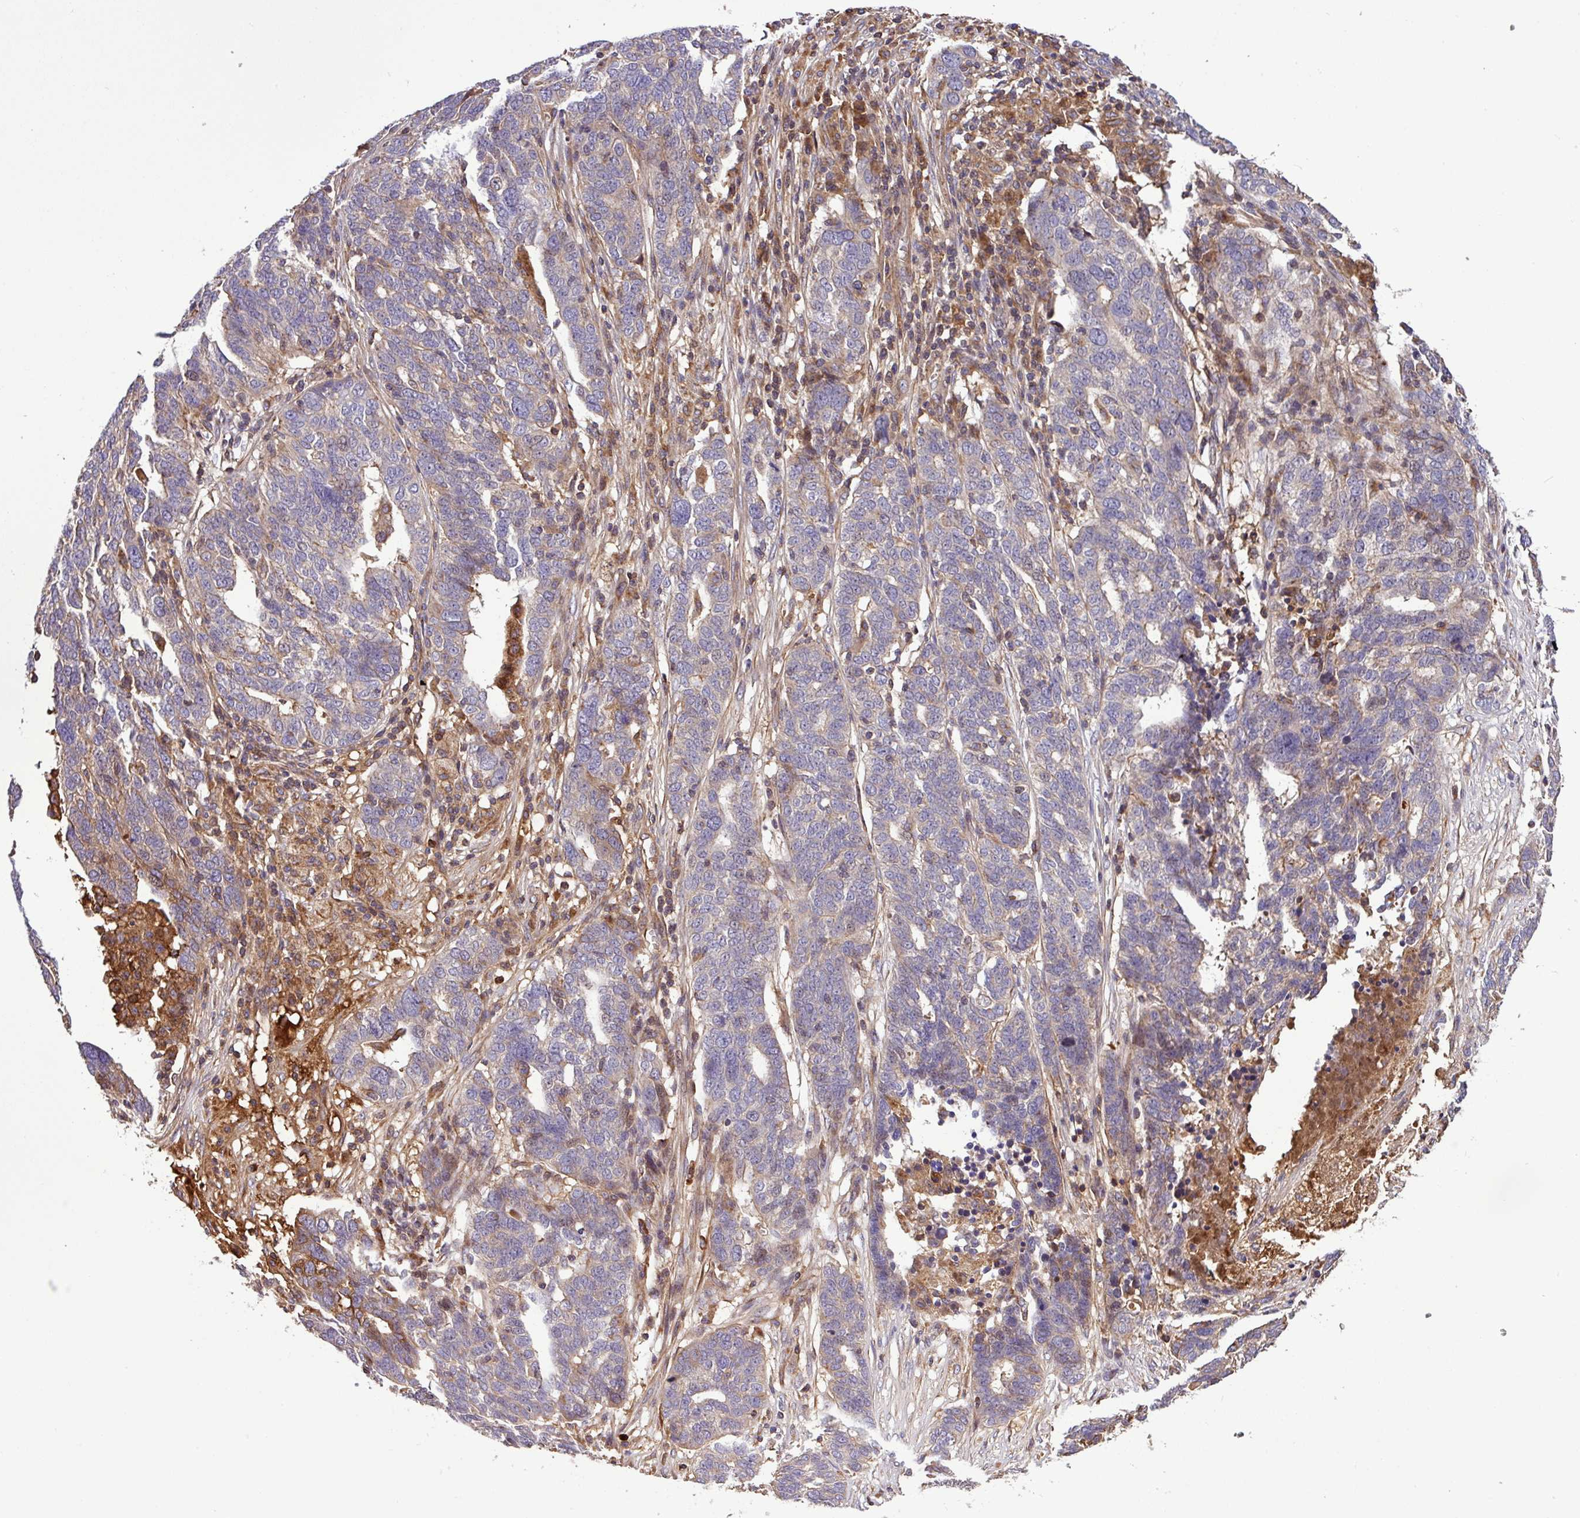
{"staining": {"intensity": "weak", "quantity": "<25%", "location": "cytoplasmic/membranous"}, "tissue": "ovarian cancer", "cell_type": "Tumor cells", "image_type": "cancer", "snomed": [{"axis": "morphology", "description": "Cystadenocarcinoma, serous, NOS"}, {"axis": "topography", "description": "Ovary"}], "caption": "Immunohistochemistry image of human ovarian serous cystadenocarcinoma stained for a protein (brown), which shows no staining in tumor cells. The staining is performed using DAB brown chromogen with nuclei counter-stained in using hematoxylin.", "gene": "ZNF266", "patient": {"sex": "female", "age": 59}}